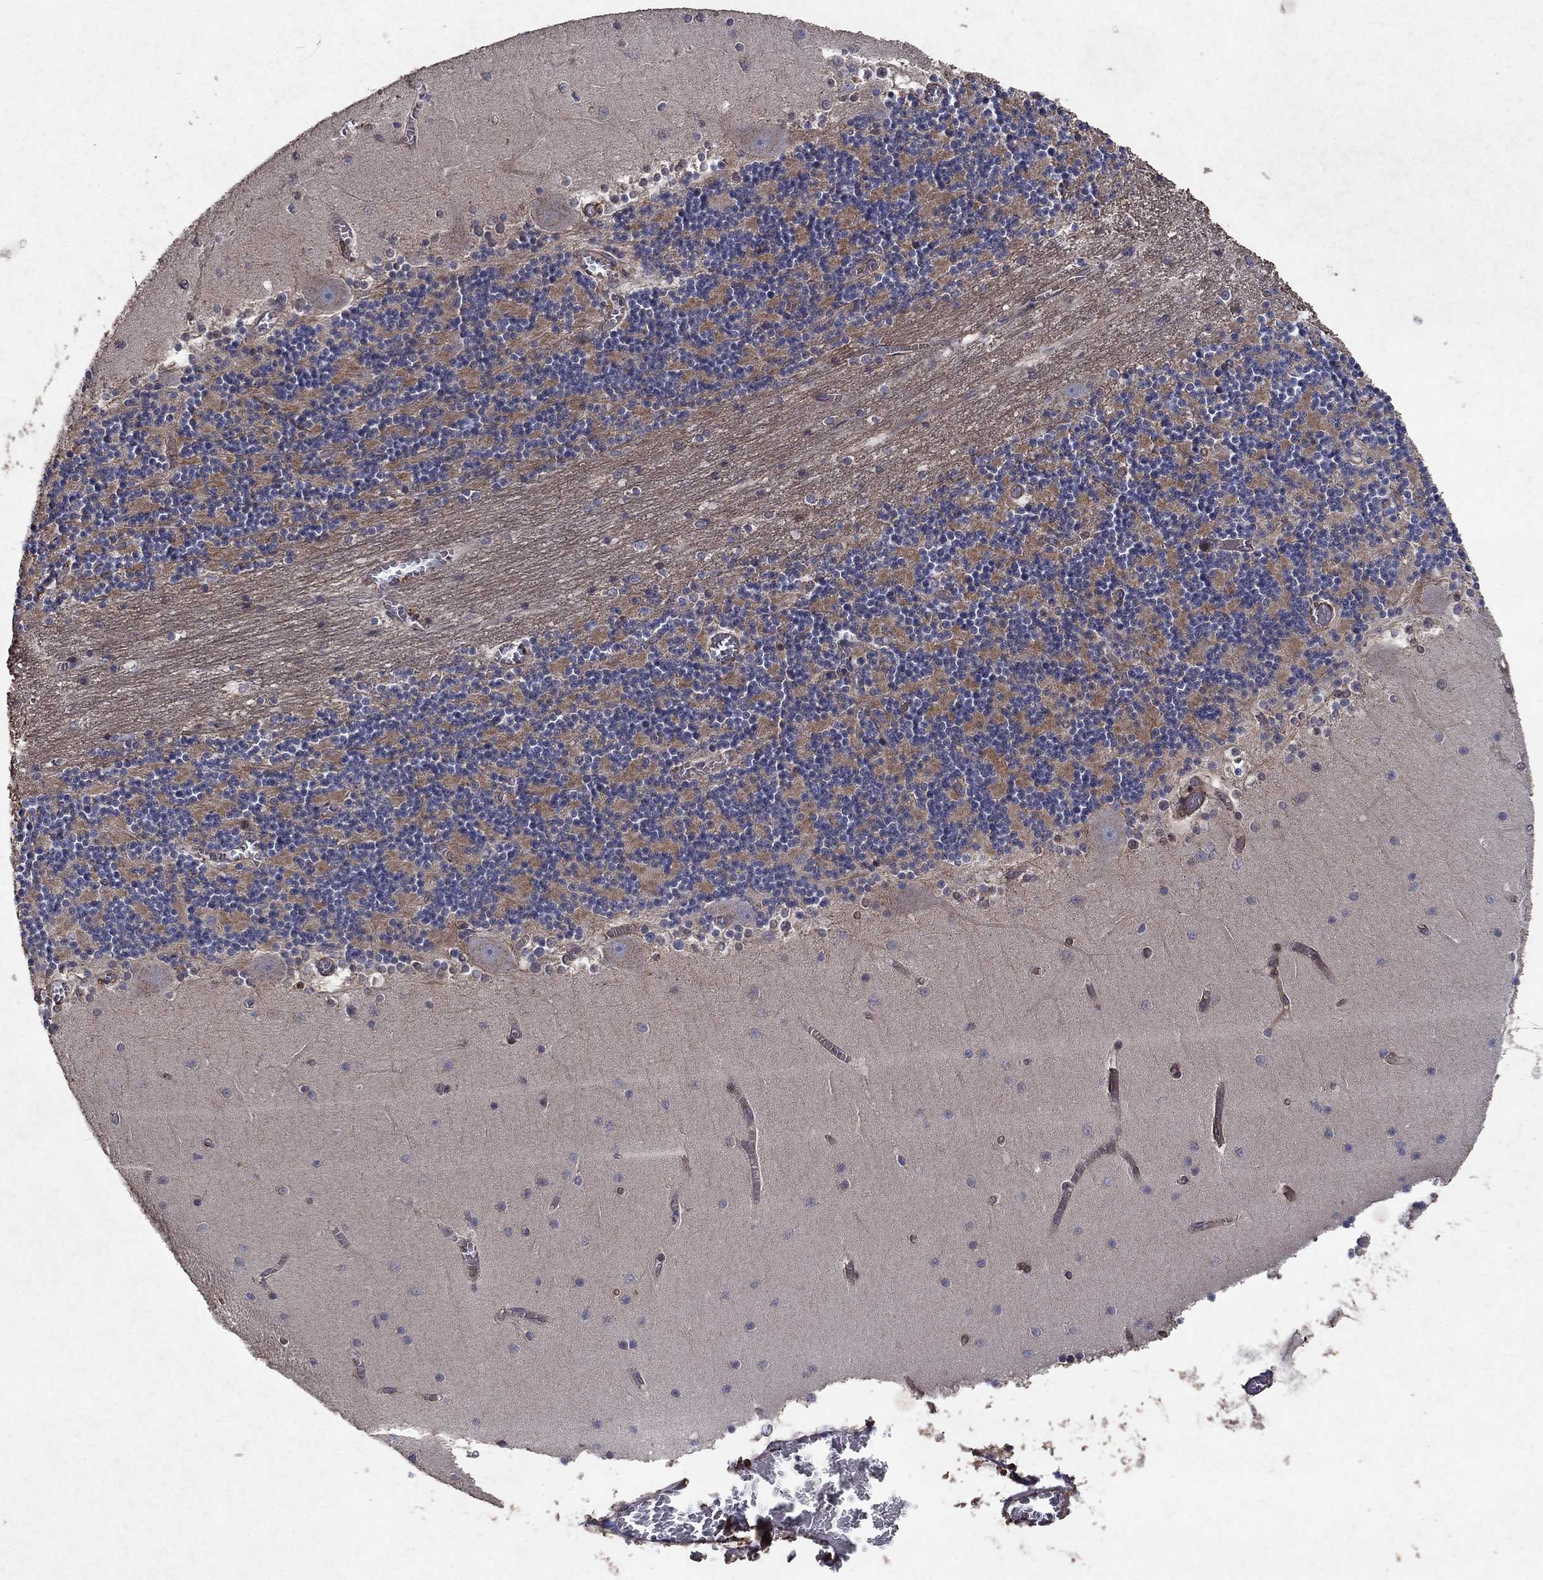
{"staining": {"intensity": "negative", "quantity": "none", "location": "none"}, "tissue": "cerebellum", "cell_type": "Cells in granular layer", "image_type": "normal", "snomed": [{"axis": "morphology", "description": "Normal tissue, NOS"}, {"axis": "topography", "description": "Cerebellum"}], "caption": "The histopathology image demonstrates no significant staining in cells in granular layer of cerebellum. The staining was performed using DAB (3,3'-diaminobenzidine) to visualize the protein expression in brown, while the nuclei were stained in blue with hematoxylin (Magnification: 20x).", "gene": "FRG1", "patient": {"sex": "female", "age": 28}}